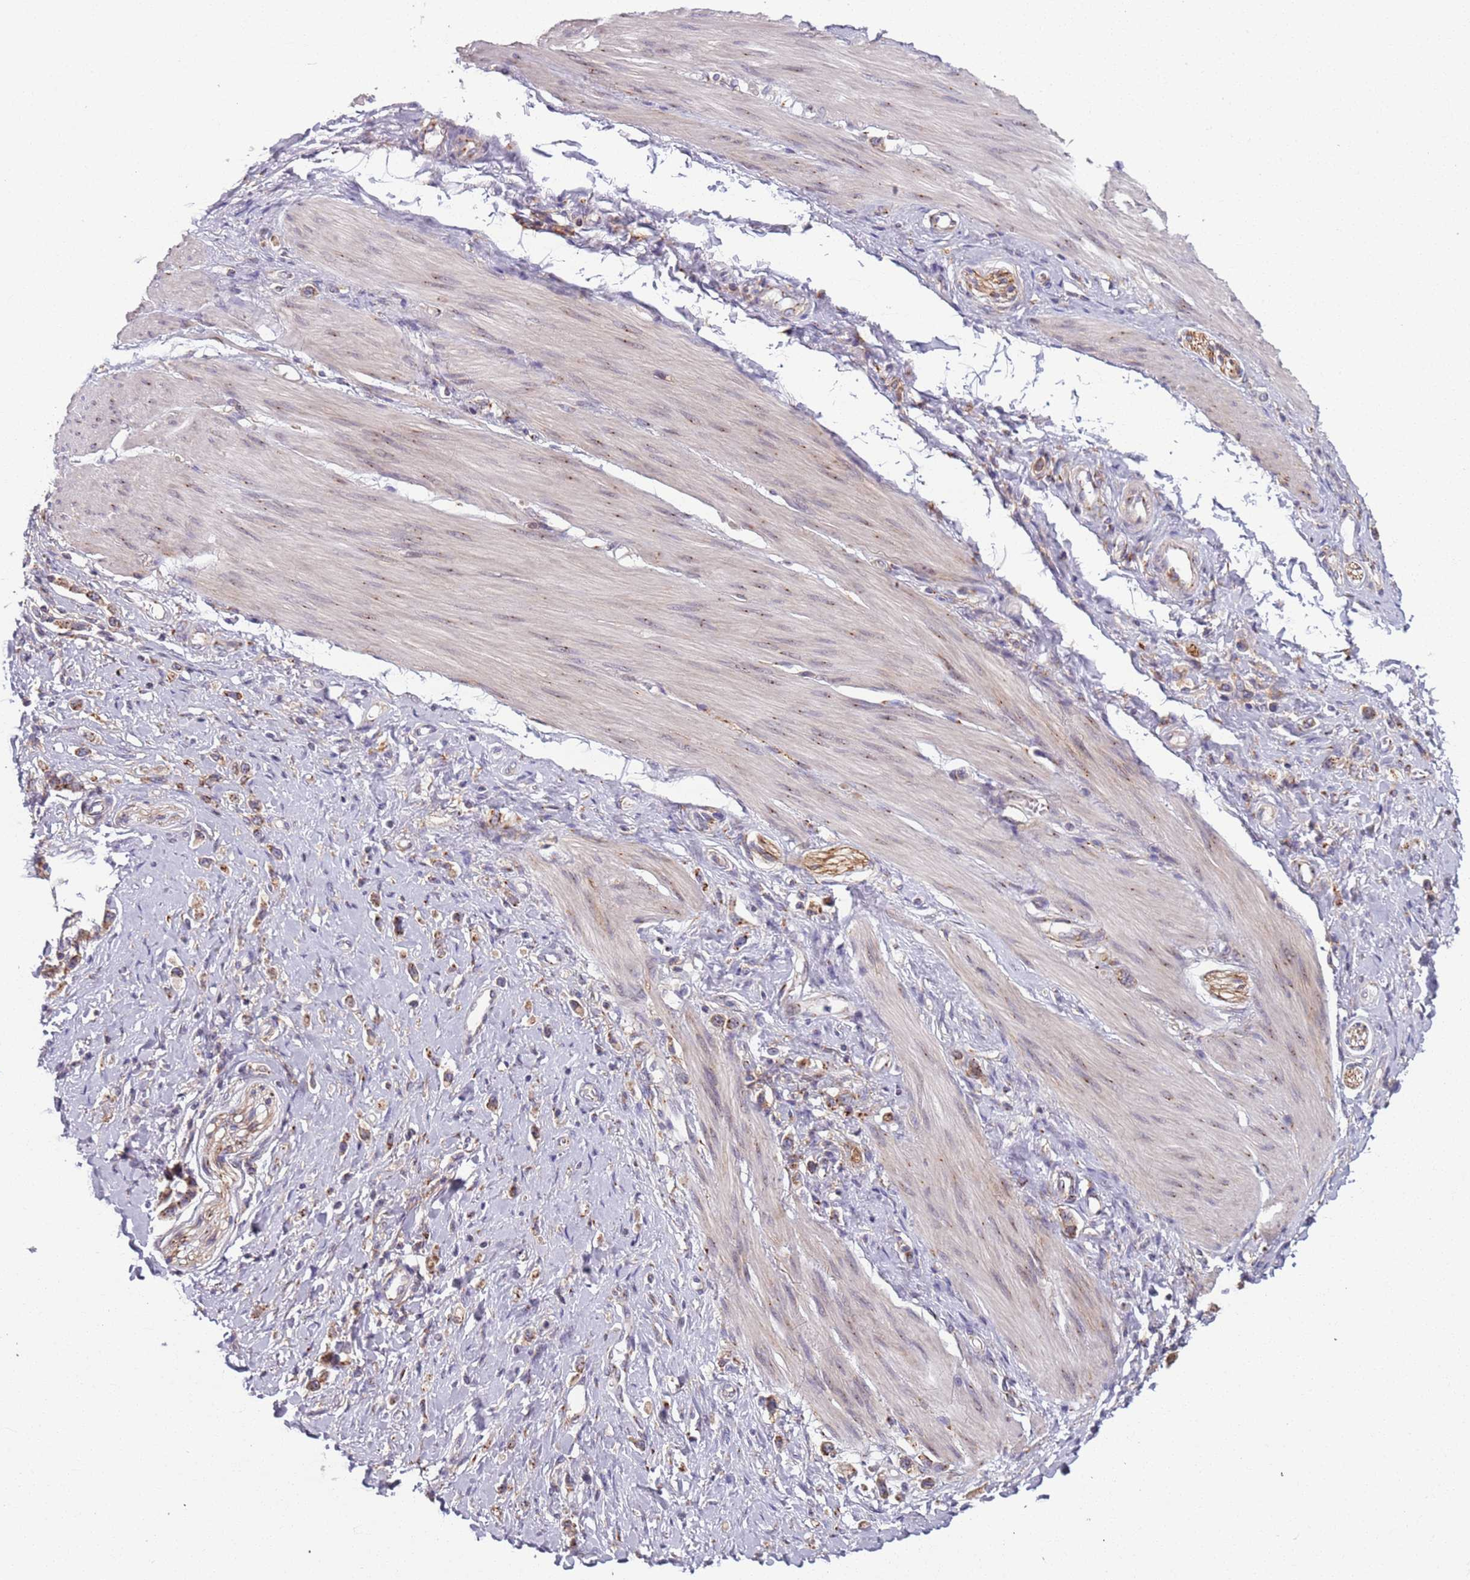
{"staining": {"intensity": "moderate", "quantity": ">75%", "location": "cytoplasmic/membranous"}, "tissue": "stomach cancer", "cell_type": "Tumor cells", "image_type": "cancer", "snomed": [{"axis": "morphology", "description": "Adenocarcinoma, NOS"}, {"axis": "topography", "description": "Stomach"}], "caption": "High-magnification brightfield microscopy of stomach cancer stained with DAB (3,3'-diaminobenzidine) (brown) and counterstained with hematoxylin (blue). tumor cells exhibit moderate cytoplasmic/membranous staining is seen in approximately>75% of cells.", "gene": "AKTIP", "patient": {"sex": "female", "age": 65}}